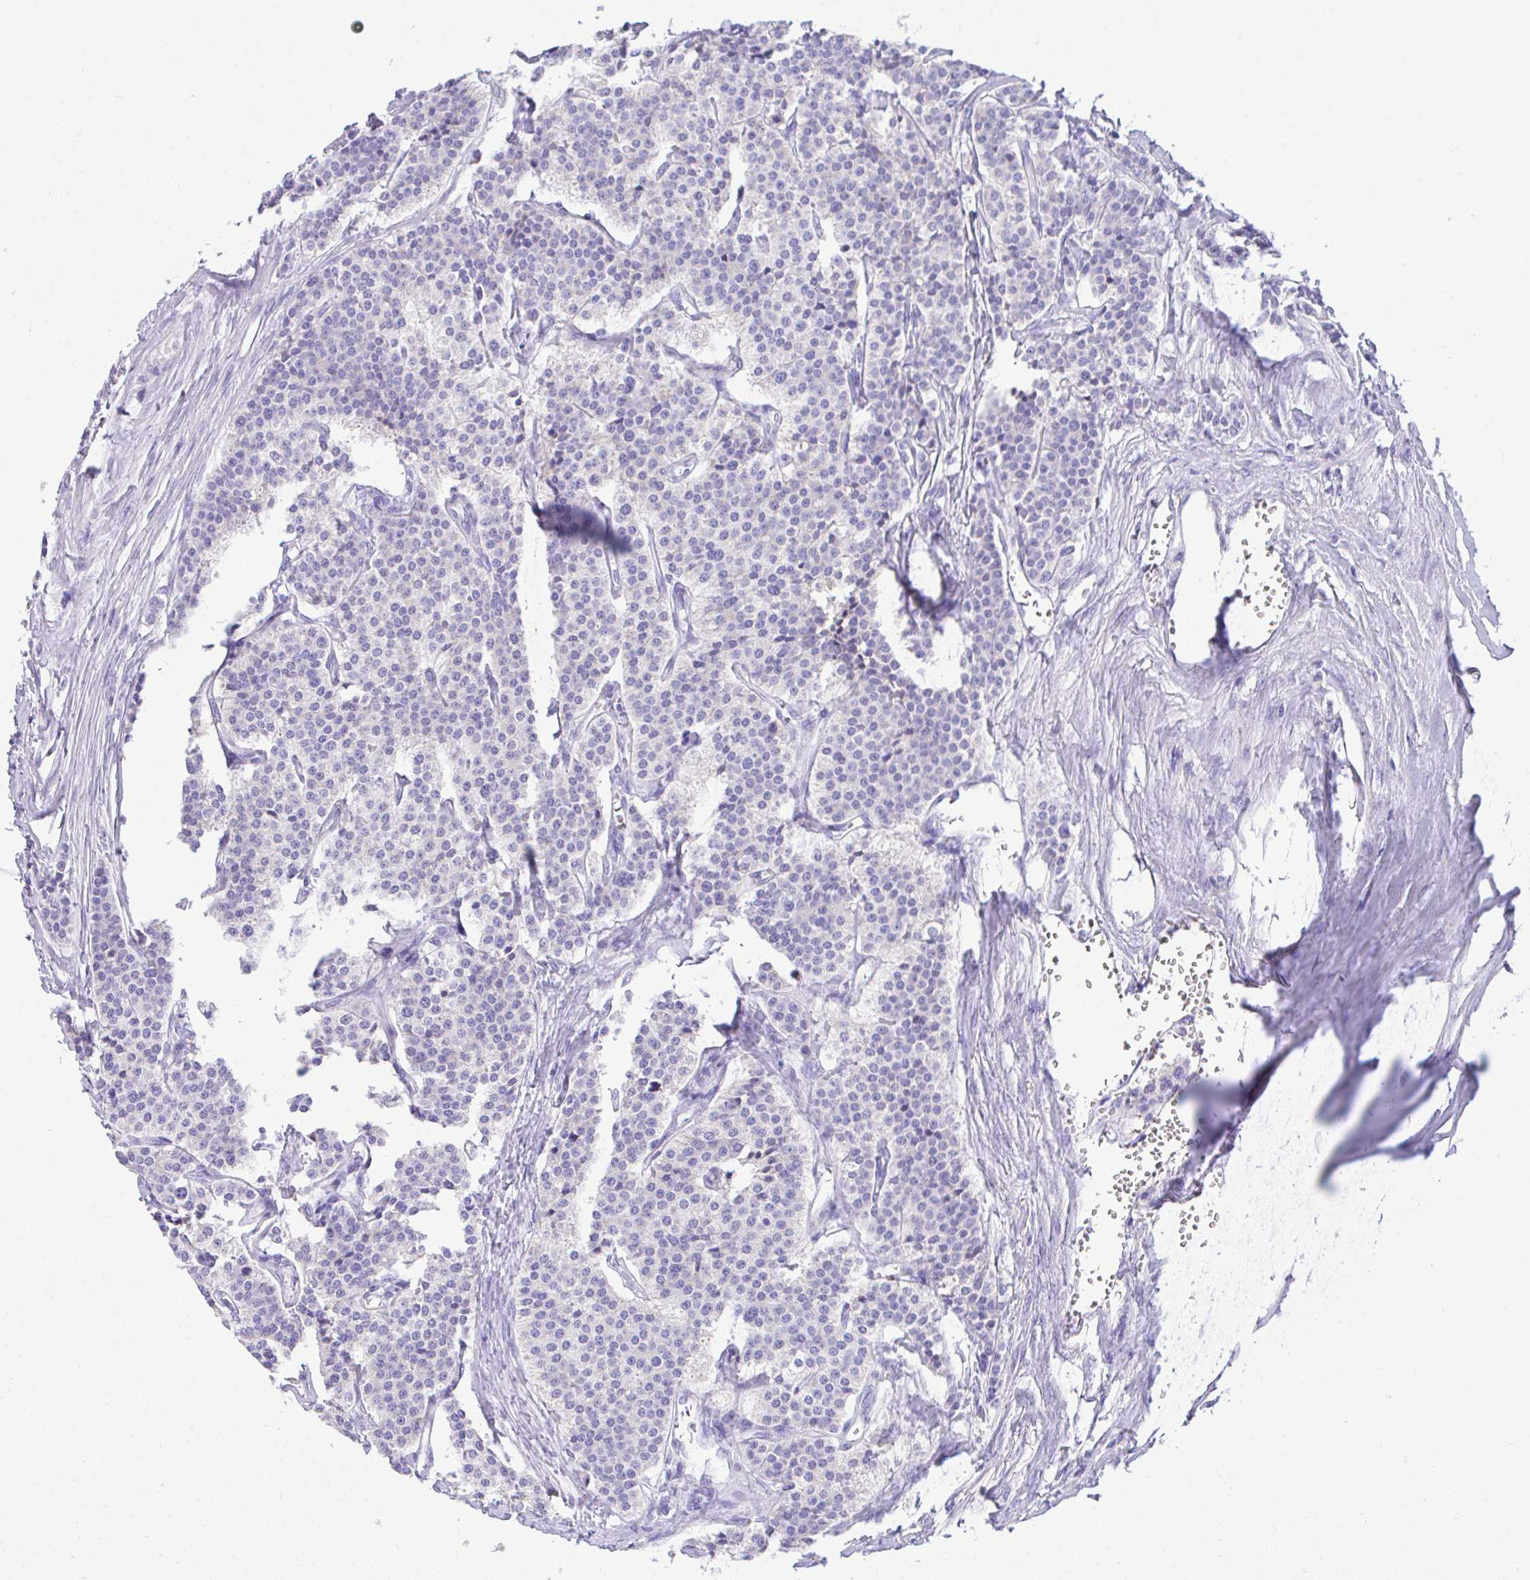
{"staining": {"intensity": "negative", "quantity": "none", "location": "none"}, "tissue": "carcinoid", "cell_type": "Tumor cells", "image_type": "cancer", "snomed": [{"axis": "morphology", "description": "Carcinoid, malignant, NOS"}, {"axis": "topography", "description": "Small intestine"}], "caption": "This is a image of immunohistochemistry staining of carcinoid (malignant), which shows no positivity in tumor cells.", "gene": "NLRP8", "patient": {"sex": "male", "age": 63}}